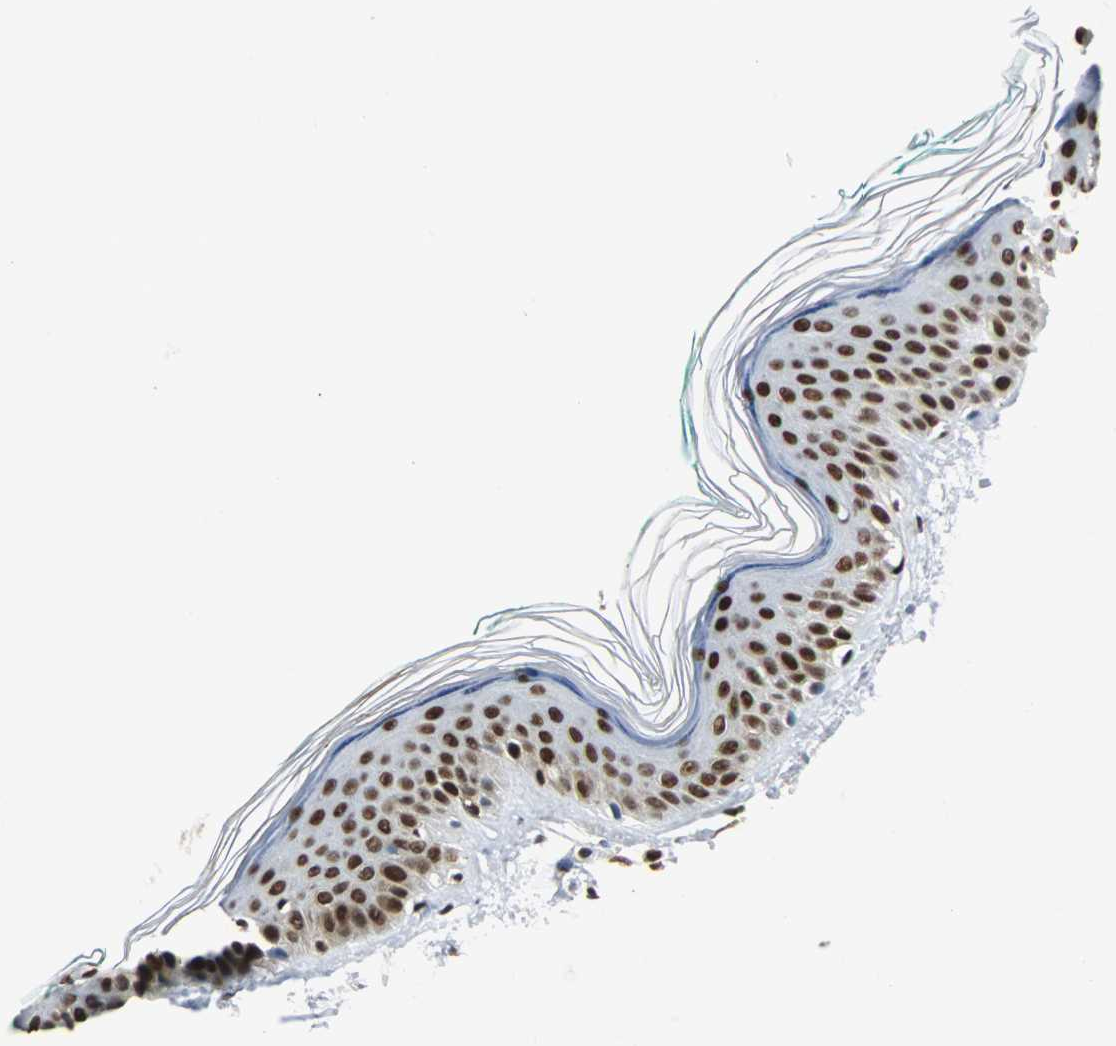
{"staining": {"intensity": "moderate", "quantity": ">75%", "location": "nuclear"}, "tissue": "skin", "cell_type": "Fibroblasts", "image_type": "normal", "snomed": [{"axis": "morphology", "description": "Normal tissue, NOS"}, {"axis": "topography", "description": "Skin"}], "caption": "A high-resolution histopathology image shows immunohistochemistry (IHC) staining of unremarkable skin, which demonstrates moderate nuclear positivity in approximately >75% of fibroblasts. The protein is stained brown, and the nuclei are stained in blue (DAB IHC with brightfield microscopy, high magnification).", "gene": "XRCC4", "patient": {"sex": "male", "age": 71}}